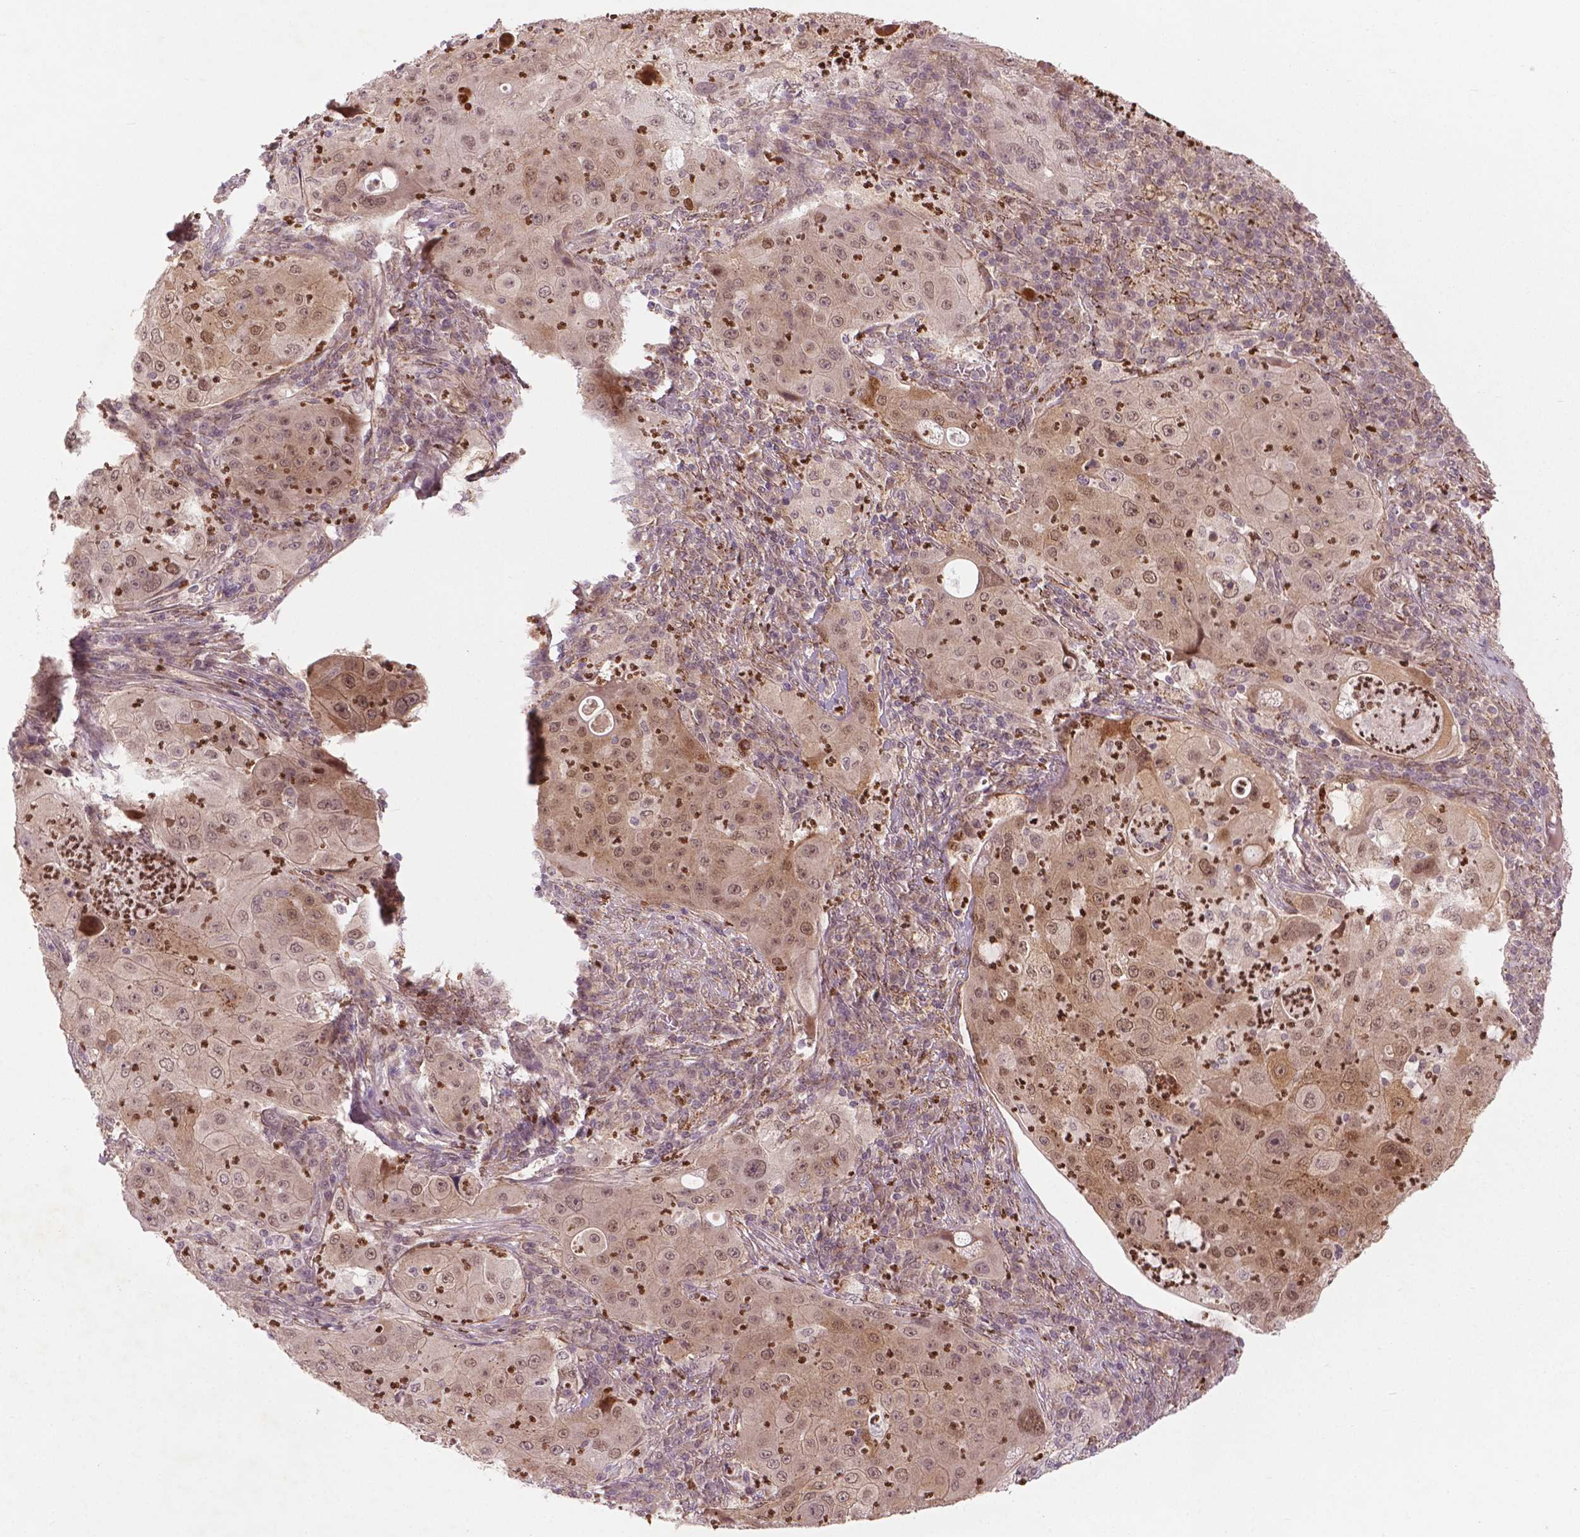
{"staining": {"intensity": "moderate", "quantity": ">75%", "location": "cytoplasmic/membranous,nuclear"}, "tissue": "lung cancer", "cell_type": "Tumor cells", "image_type": "cancer", "snomed": [{"axis": "morphology", "description": "Squamous cell carcinoma, NOS"}, {"axis": "topography", "description": "Lung"}], "caption": "IHC image of lung cancer (squamous cell carcinoma) stained for a protein (brown), which displays medium levels of moderate cytoplasmic/membranous and nuclear expression in about >75% of tumor cells.", "gene": "NFAT5", "patient": {"sex": "female", "age": 59}}